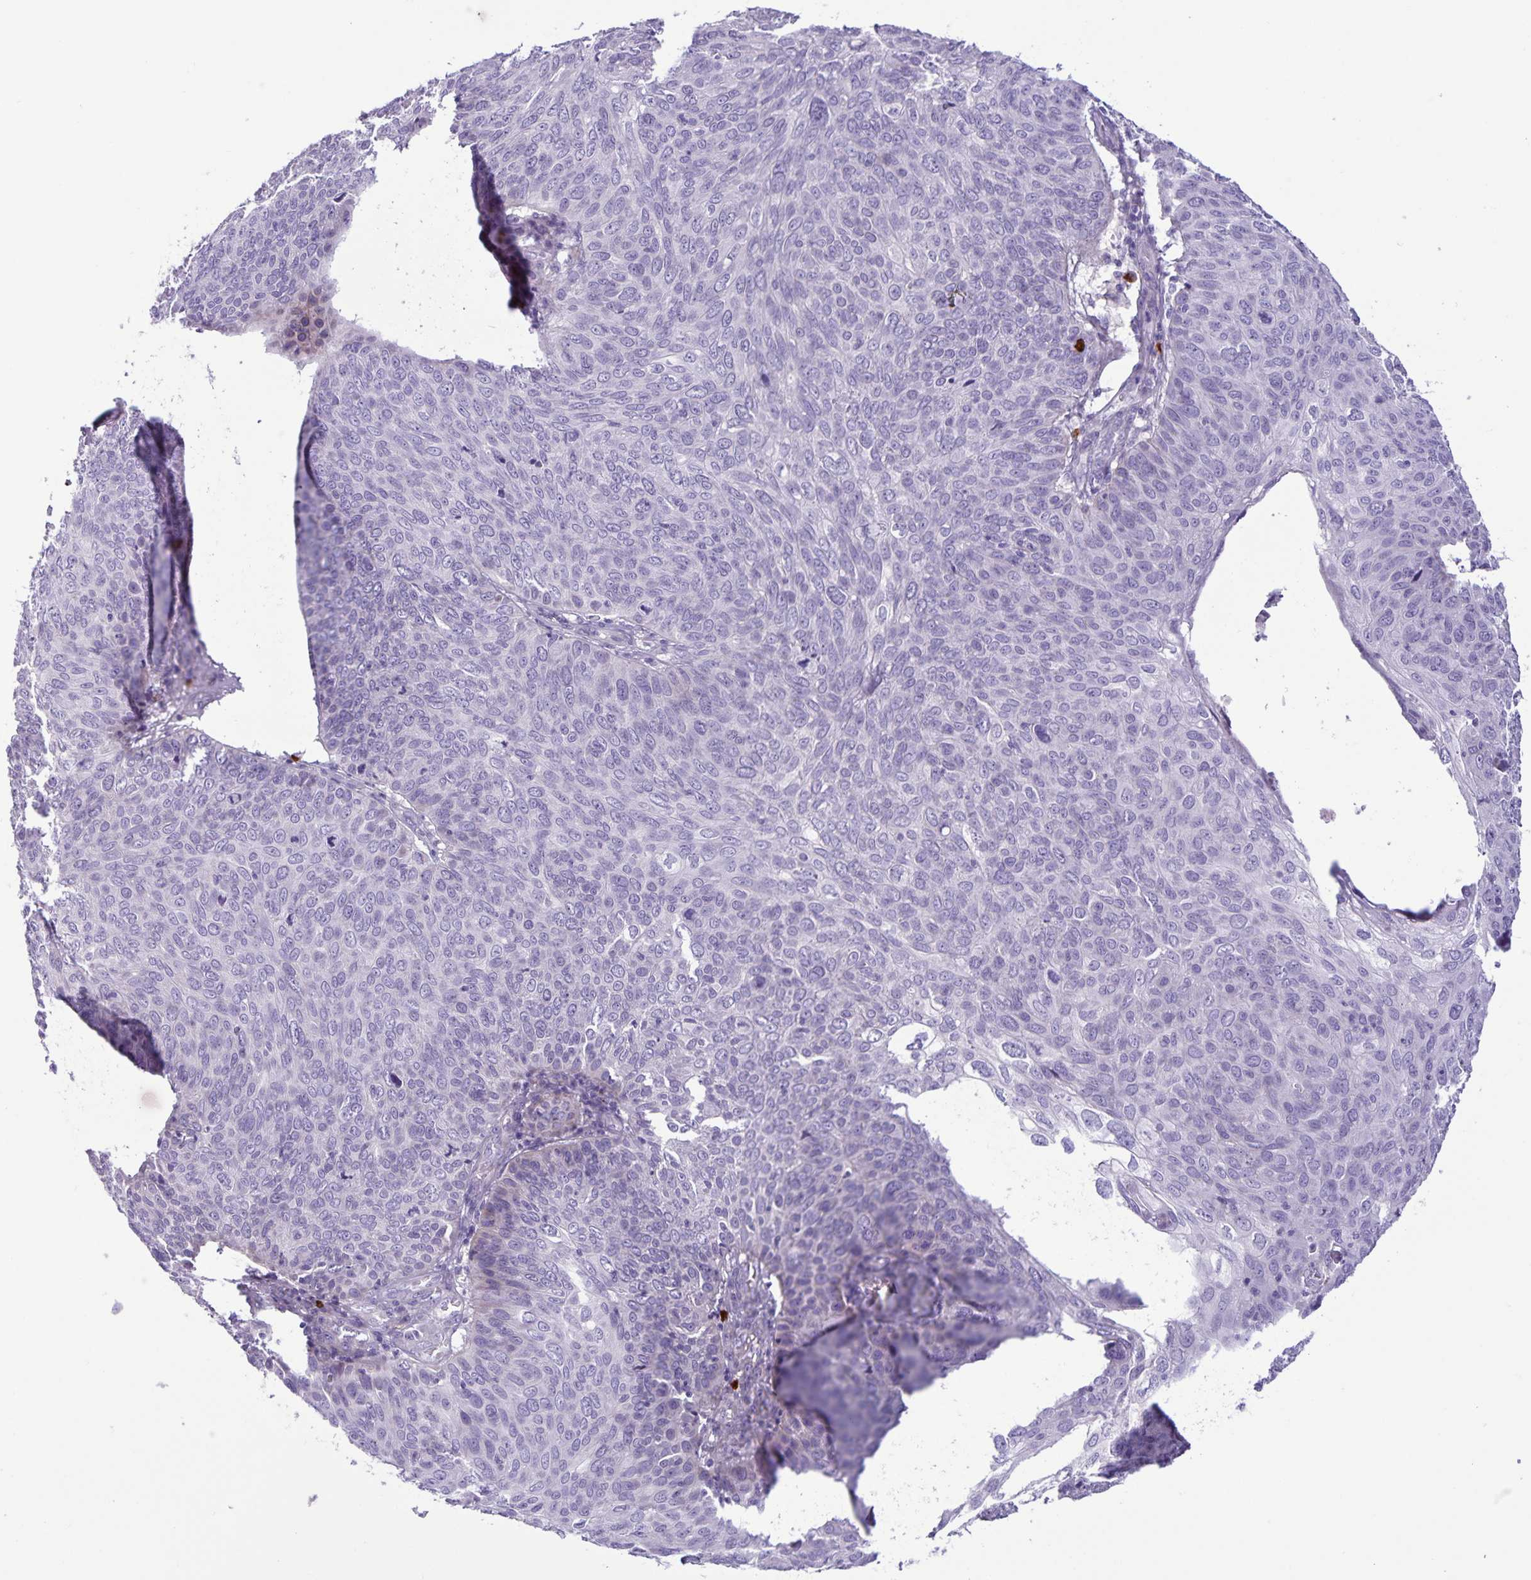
{"staining": {"intensity": "negative", "quantity": "none", "location": "none"}, "tissue": "skin cancer", "cell_type": "Tumor cells", "image_type": "cancer", "snomed": [{"axis": "morphology", "description": "Squamous cell carcinoma, NOS"}, {"axis": "topography", "description": "Skin"}], "caption": "IHC of human skin cancer (squamous cell carcinoma) demonstrates no staining in tumor cells.", "gene": "IBTK", "patient": {"sex": "male", "age": 87}}